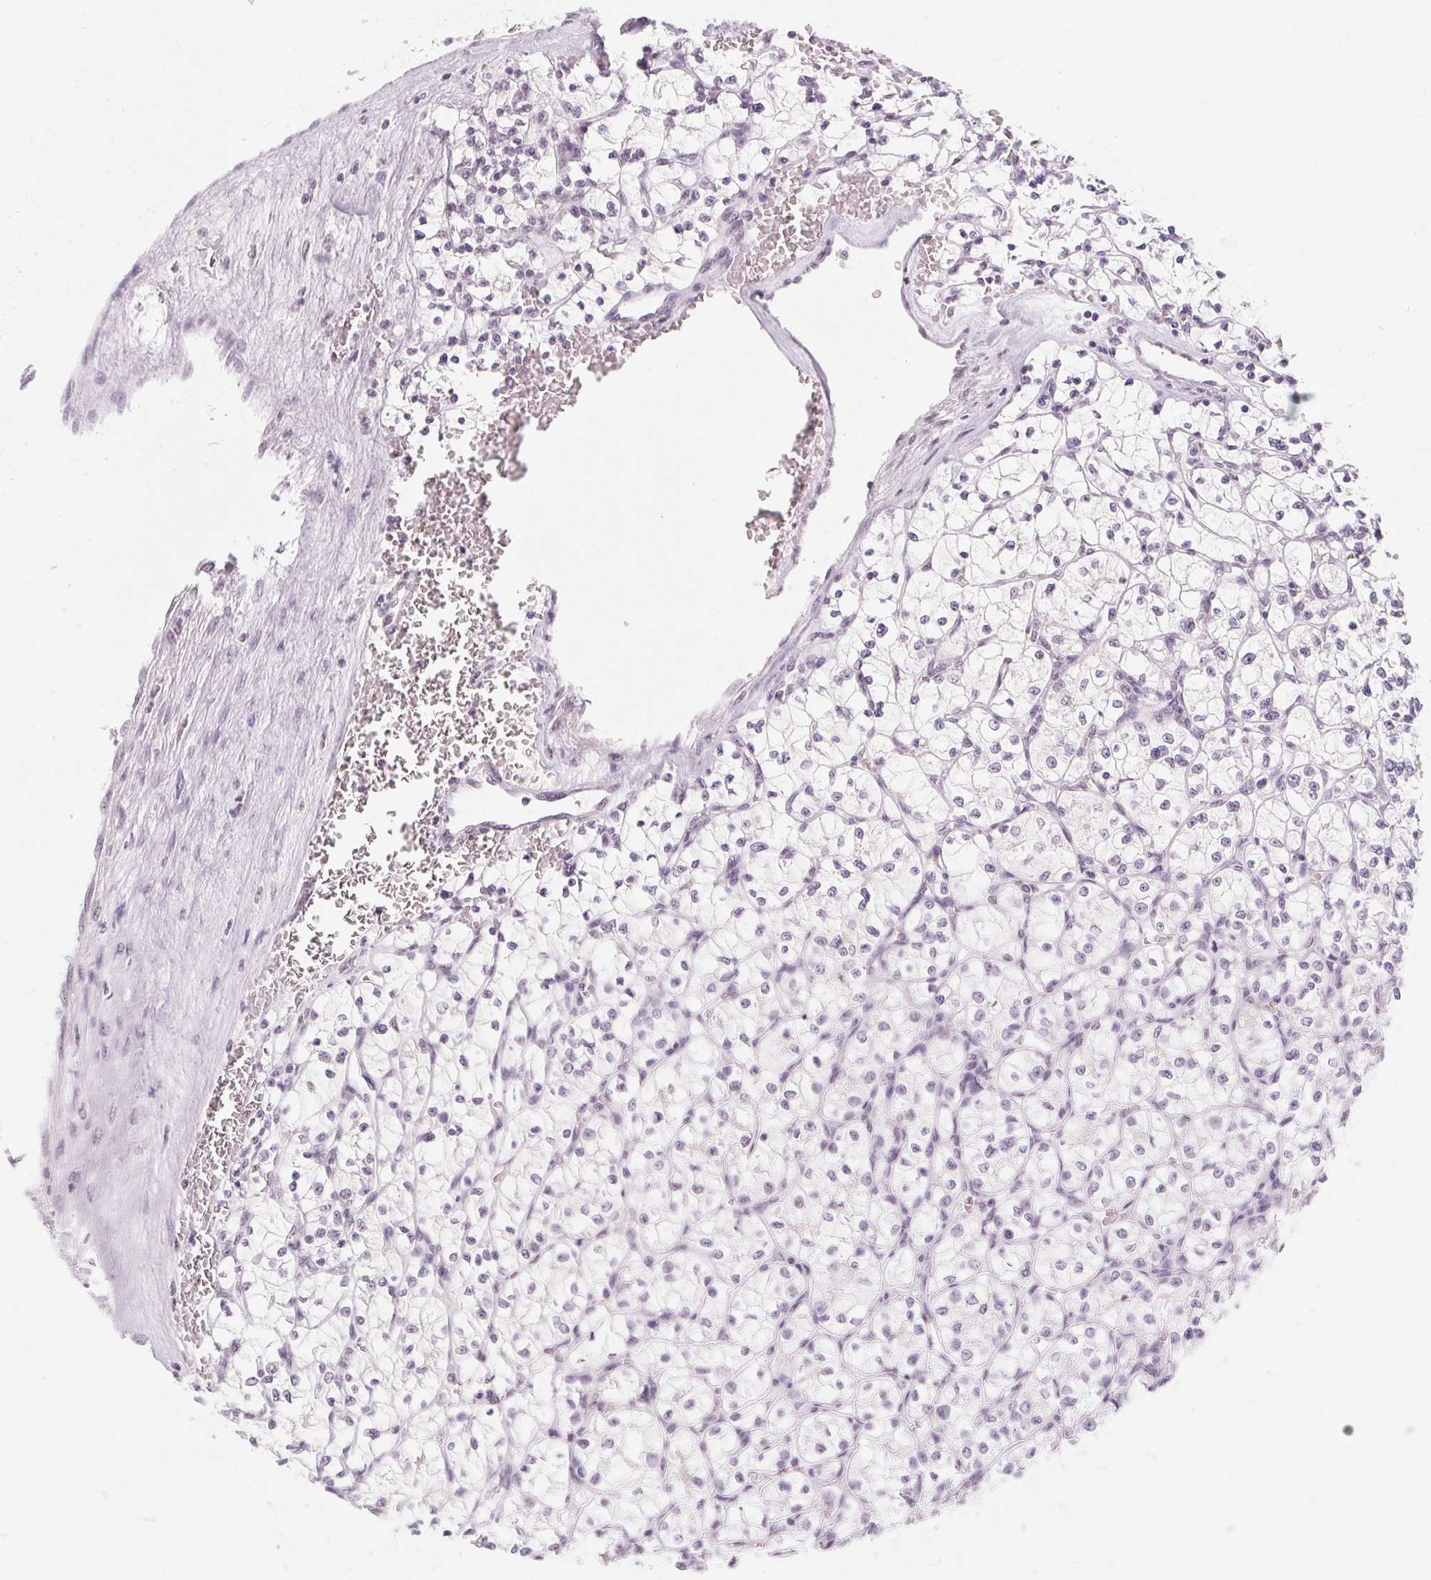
{"staining": {"intensity": "negative", "quantity": "none", "location": "none"}, "tissue": "renal cancer", "cell_type": "Tumor cells", "image_type": "cancer", "snomed": [{"axis": "morphology", "description": "Adenocarcinoma, NOS"}, {"axis": "topography", "description": "Kidney"}], "caption": "Tumor cells show no significant expression in renal cancer (adenocarcinoma).", "gene": "ZIC4", "patient": {"sex": "female", "age": 64}}